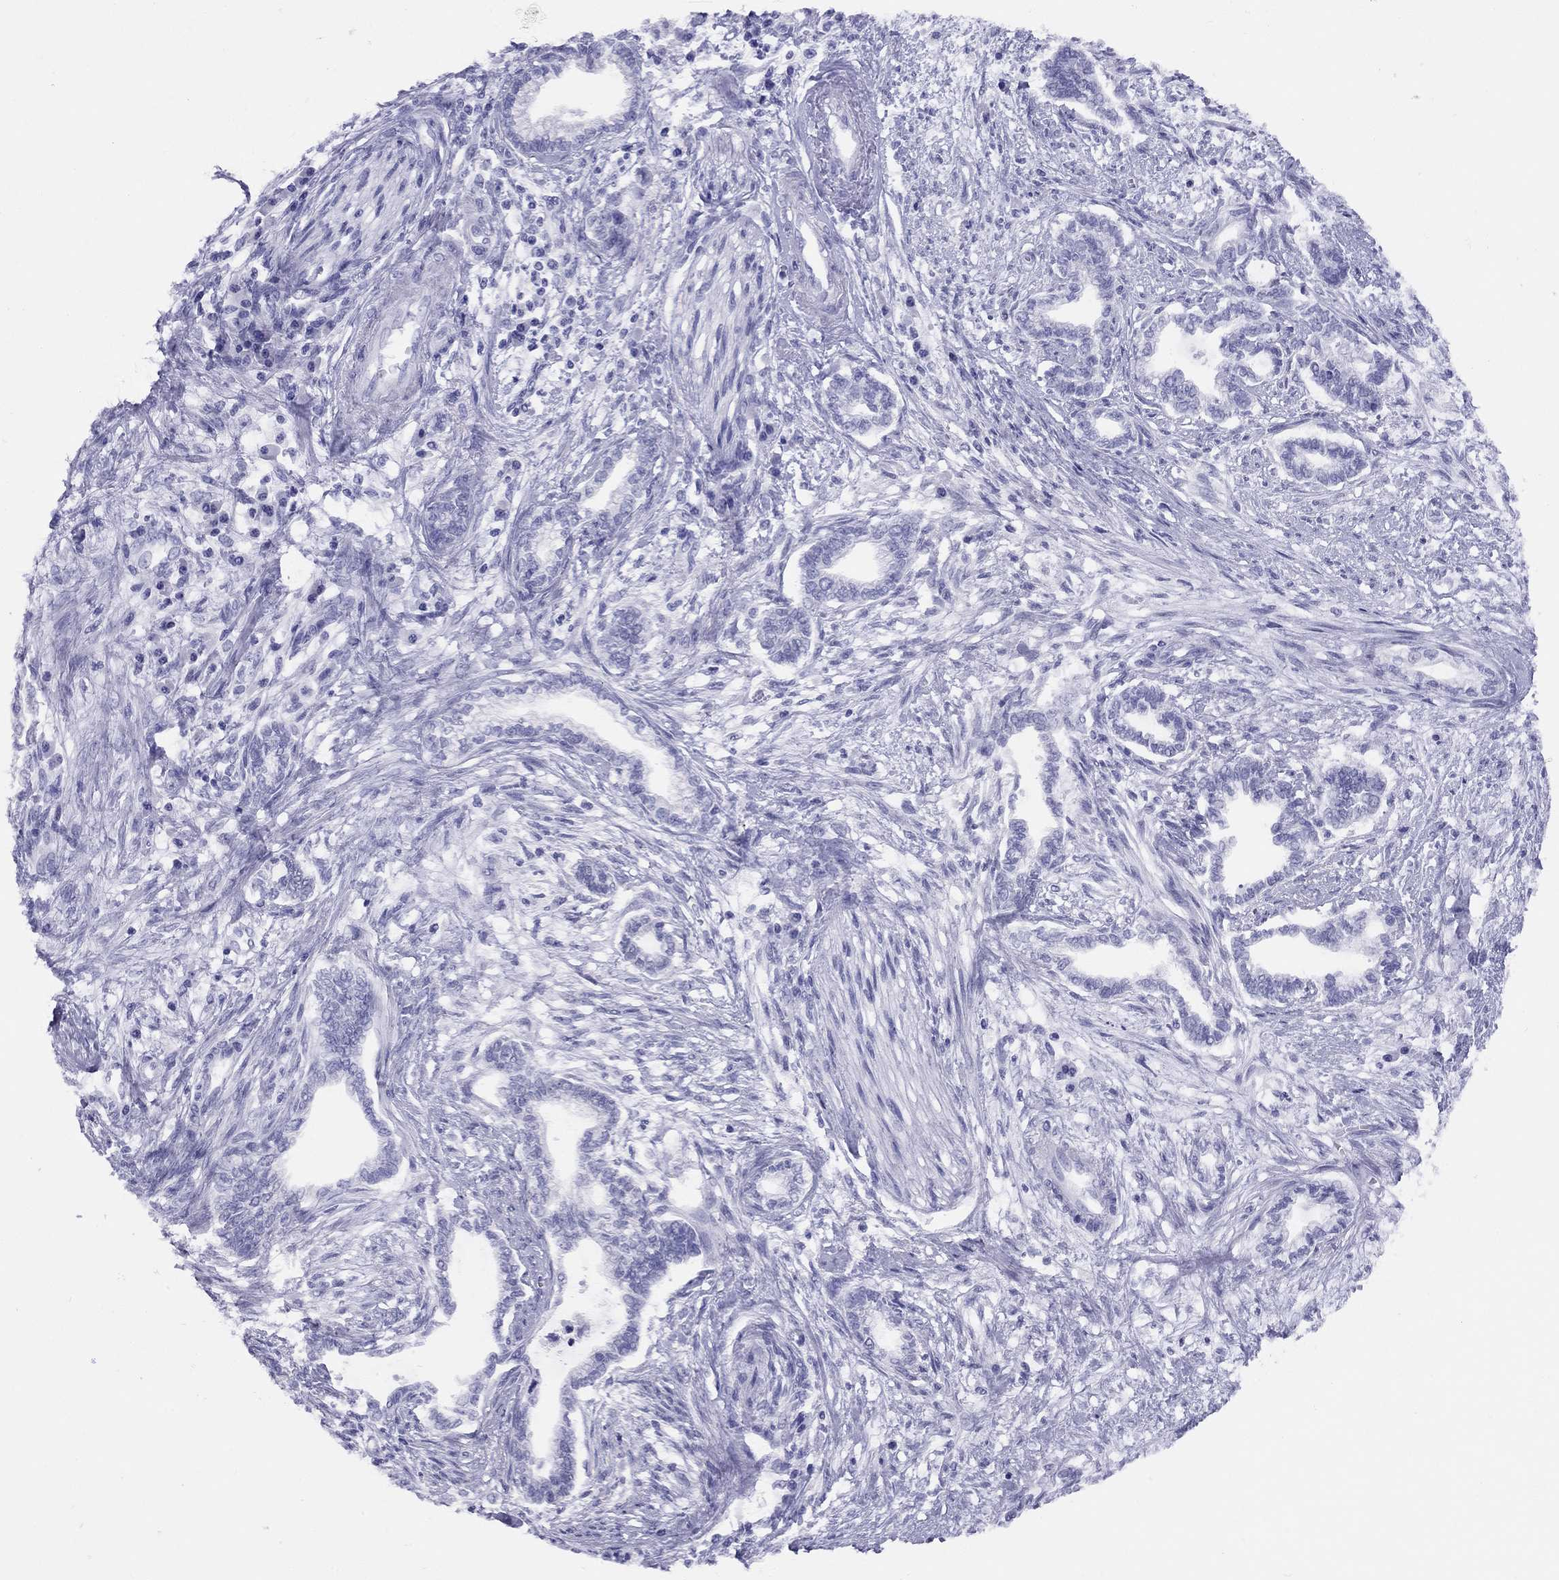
{"staining": {"intensity": "negative", "quantity": "none", "location": "none"}, "tissue": "cervical cancer", "cell_type": "Tumor cells", "image_type": "cancer", "snomed": [{"axis": "morphology", "description": "Adenocarcinoma, NOS"}, {"axis": "topography", "description": "Cervix"}], "caption": "An immunohistochemistry (IHC) photomicrograph of adenocarcinoma (cervical) is shown. There is no staining in tumor cells of adenocarcinoma (cervical).", "gene": "LYAR", "patient": {"sex": "female", "age": 62}}